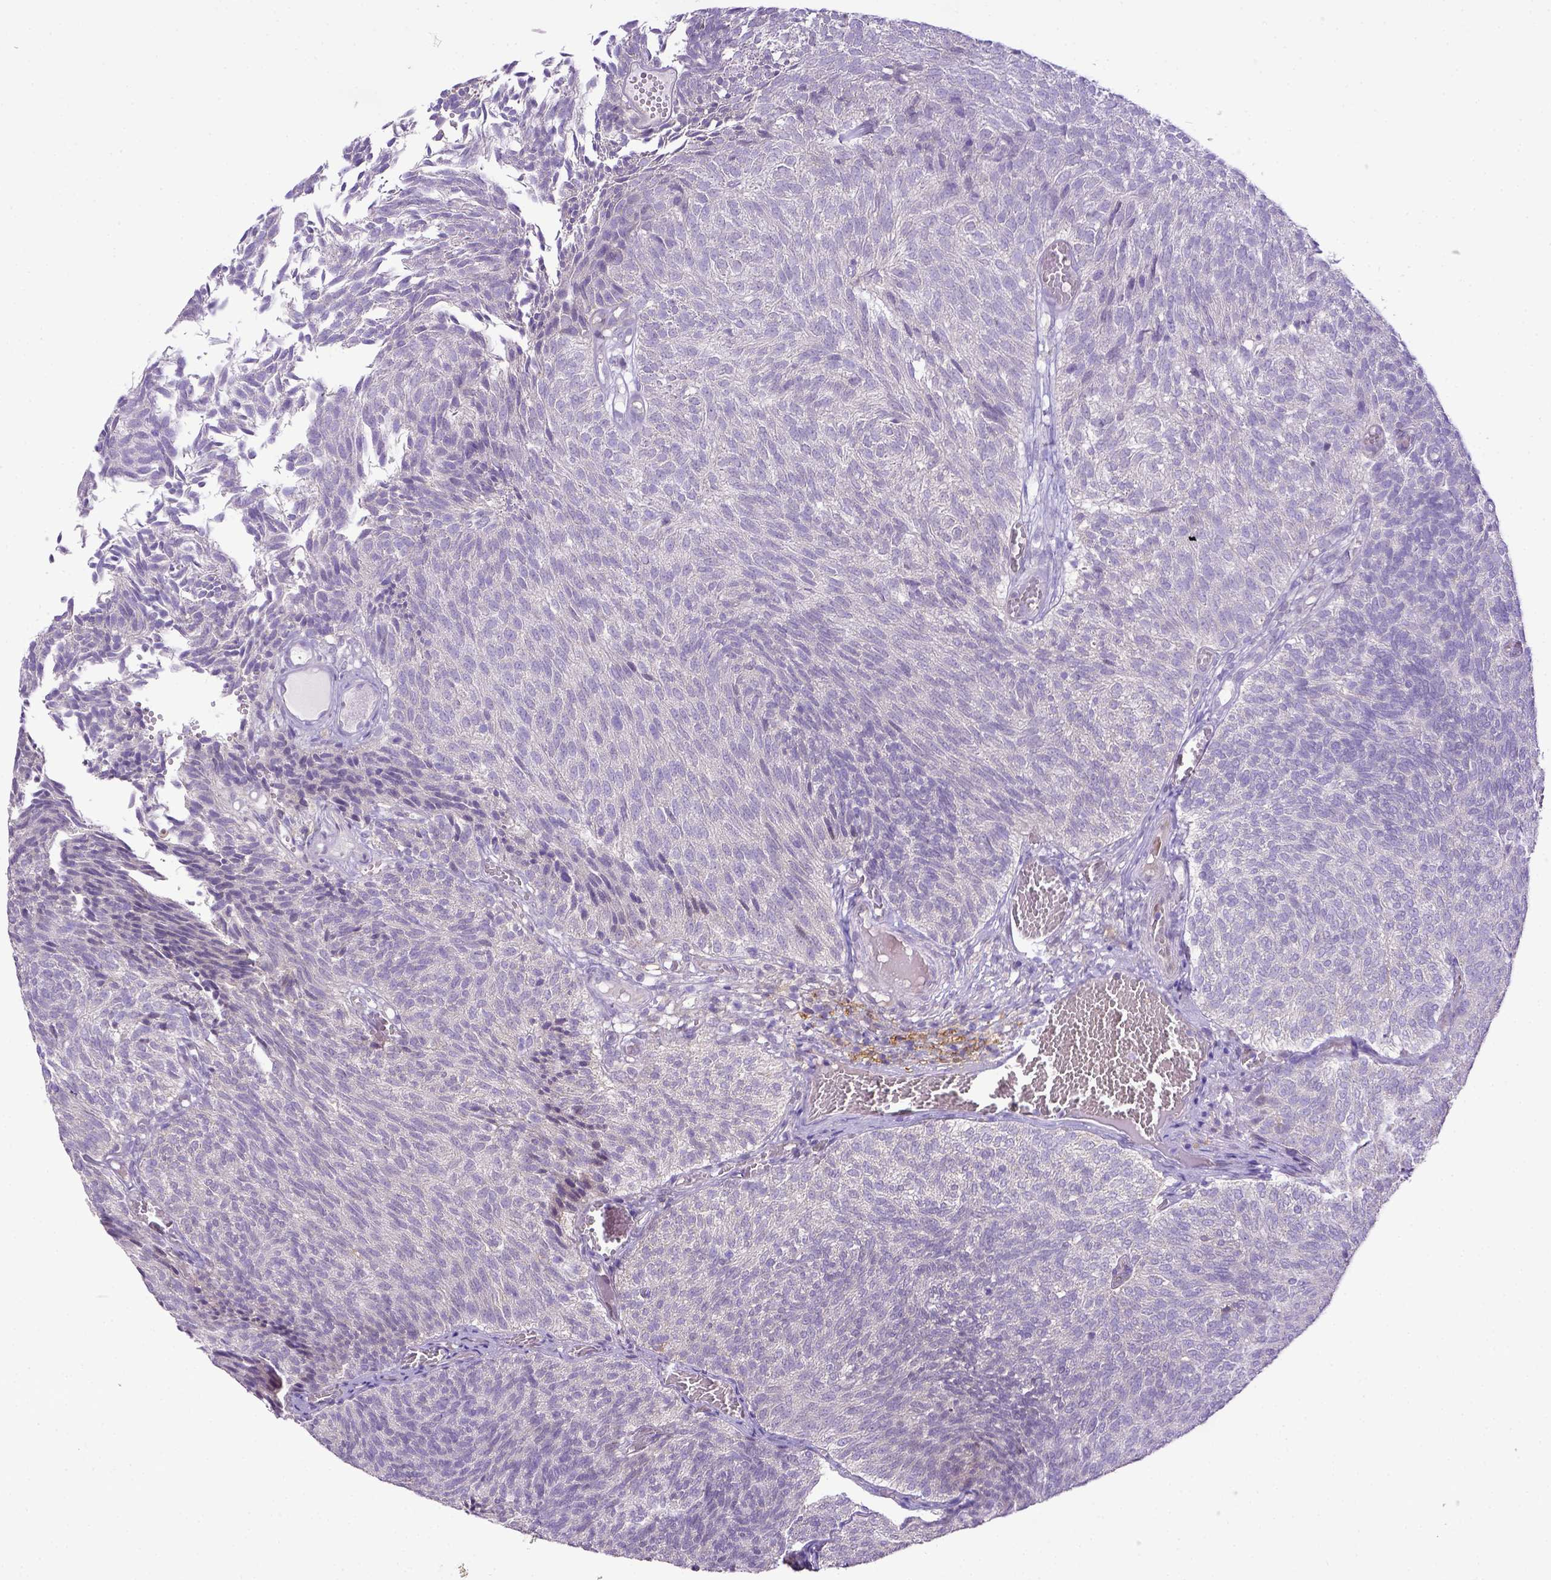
{"staining": {"intensity": "negative", "quantity": "none", "location": "none"}, "tissue": "urothelial cancer", "cell_type": "Tumor cells", "image_type": "cancer", "snomed": [{"axis": "morphology", "description": "Urothelial carcinoma, Low grade"}, {"axis": "topography", "description": "Urinary bladder"}], "caption": "Histopathology image shows no significant protein expression in tumor cells of low-grade urothelial carcinoma.", "gene": "CD40", "patient": {"sex": "male", "age": 77}}